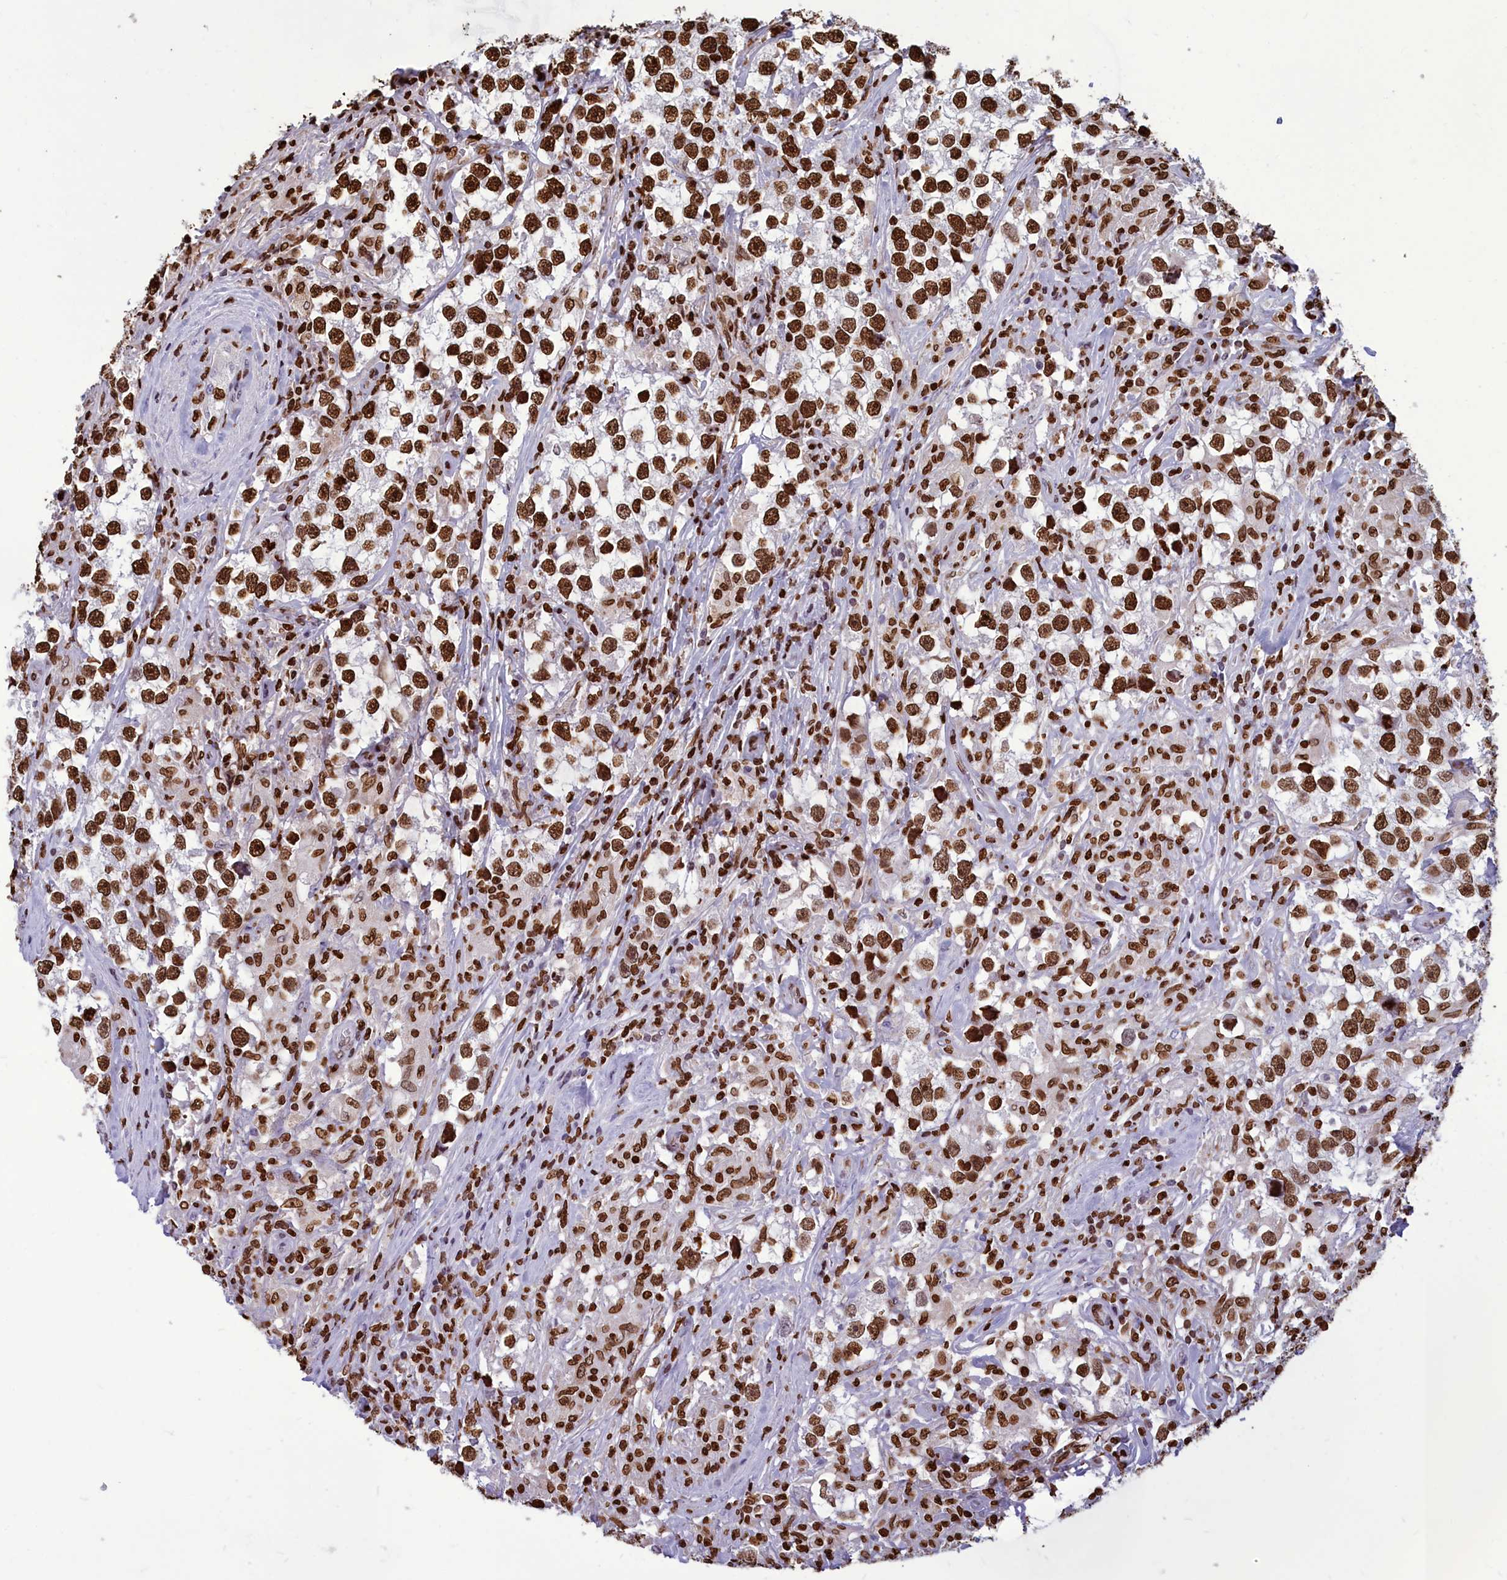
{"staining": {"intensity": "strong", "quantity": ">75%", "location": "nuclear"}, "tissue": "testis cancer", "cell_type": "Tumor cells", "image_type": "cancer", "snomed": [{"axis": "morphology", "description": "Seminoma, NOS"}, {"axis": "topography", "description": "Testis"}], "caption": "Approximately >75% of tumor cells in human testis cancer (seminoma) demonstrate strong nuclear protein positivity as visualized by brown immunohistochemical staining.", "gene": "AKAP17A", "patient": {"sex": "male", "age": 46}}